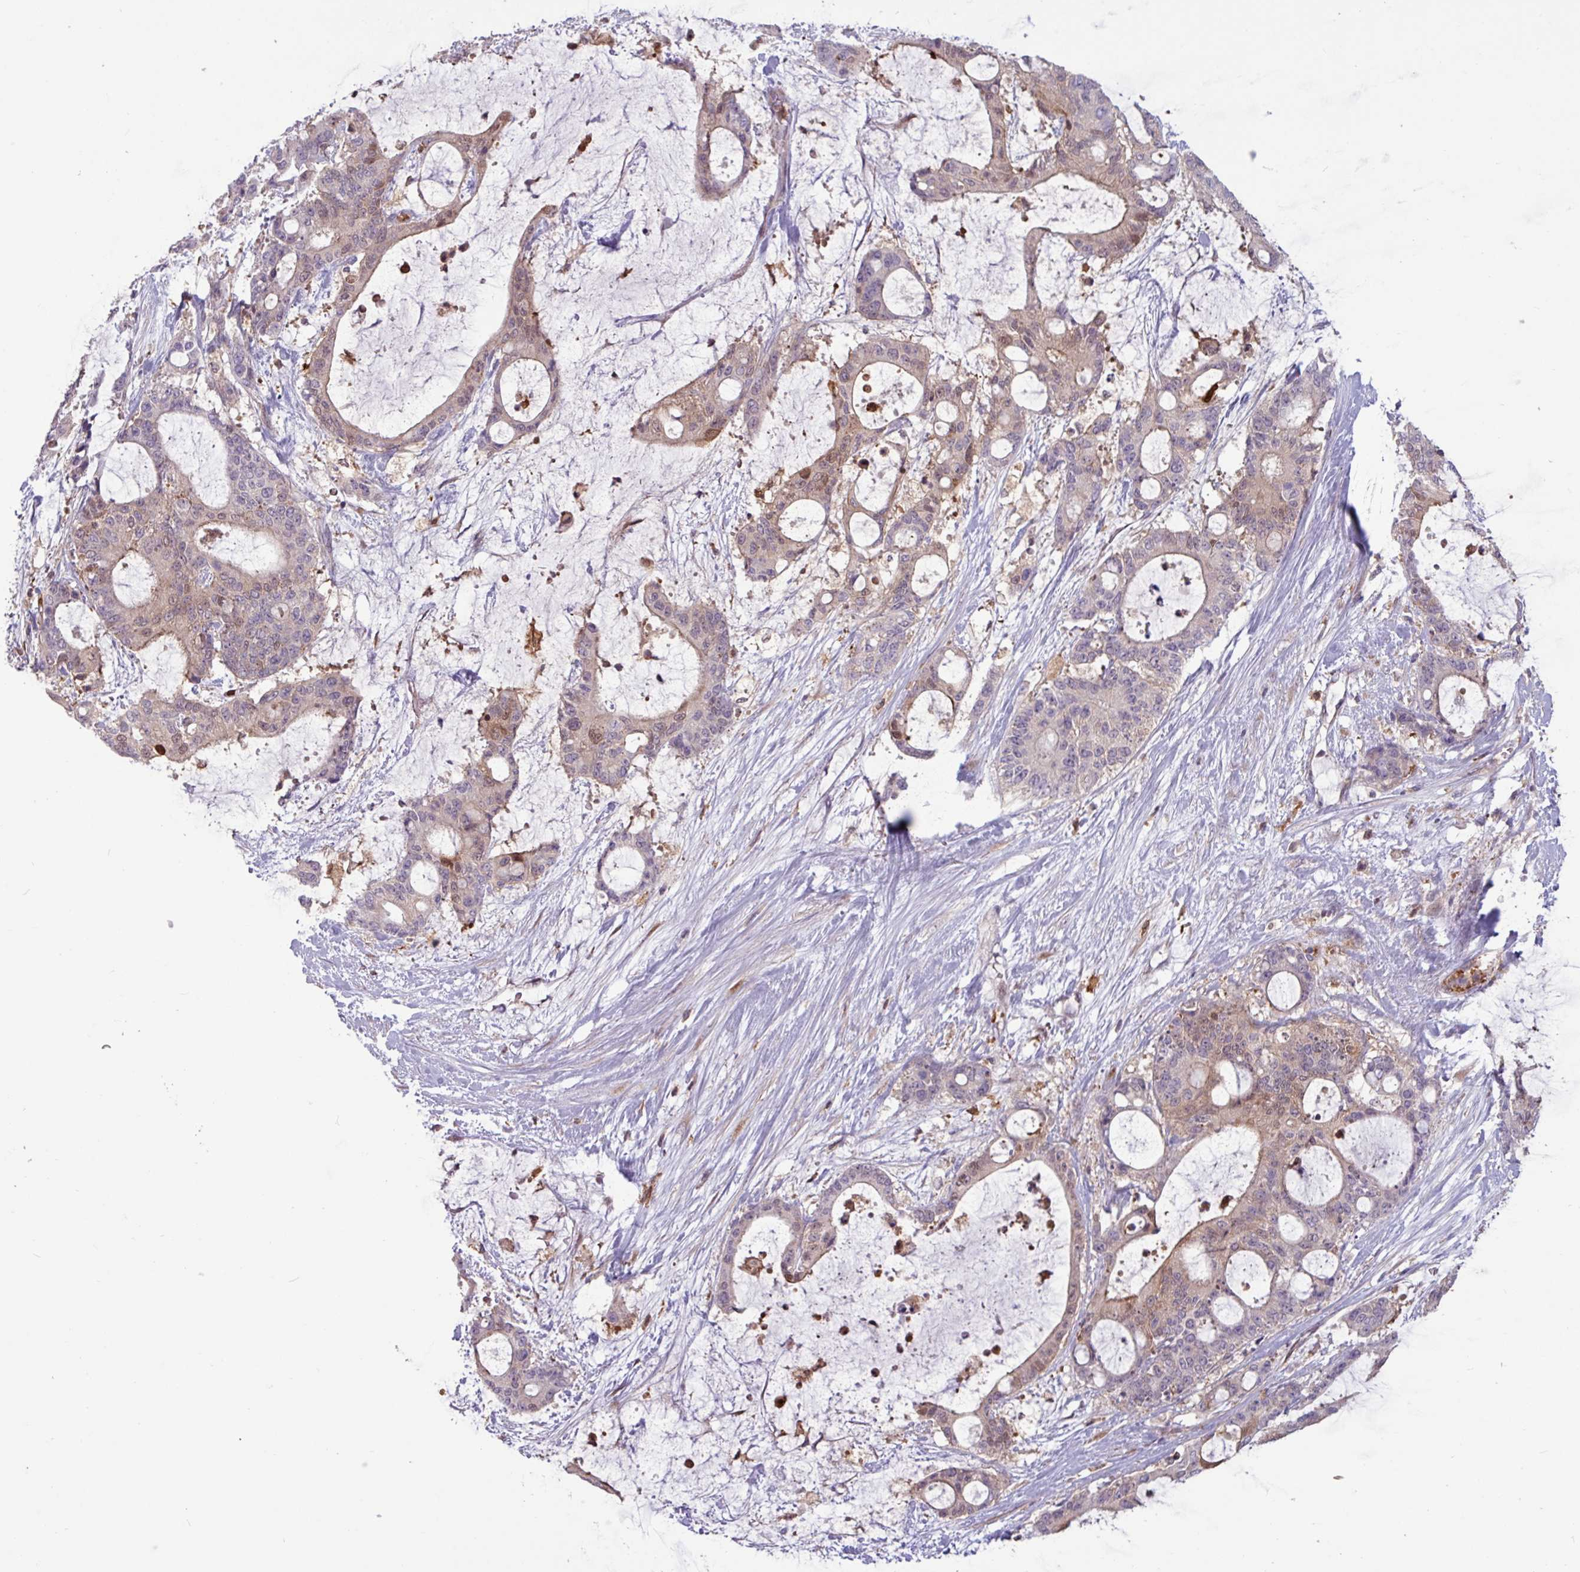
{"staining": {"intensity": "weak", "quantity": "<25%", "location": "cytoplasmic/membranous,nuclear"}, "tissue": "liver cancer", "cell_type": "Tumor cells", "image_type": "cancer", "snomed": [{"axis": "morphology", "description": "Normal tissue, NOS"}, {"axis": "morphology", "description": "Cholangiocarcinoma"}, {"axis": "topography", "description": "Liver"}, {"axis": "topography", "description": "Peripheral nerve tissue"}], "caption": "Immunohistochemistry (IHC) of human cholangiocarcinoma (liver) exhibits no positivity in tumor cells.", "gene": "SEC61G", "patient": {"sex": "female", "age": 73}}